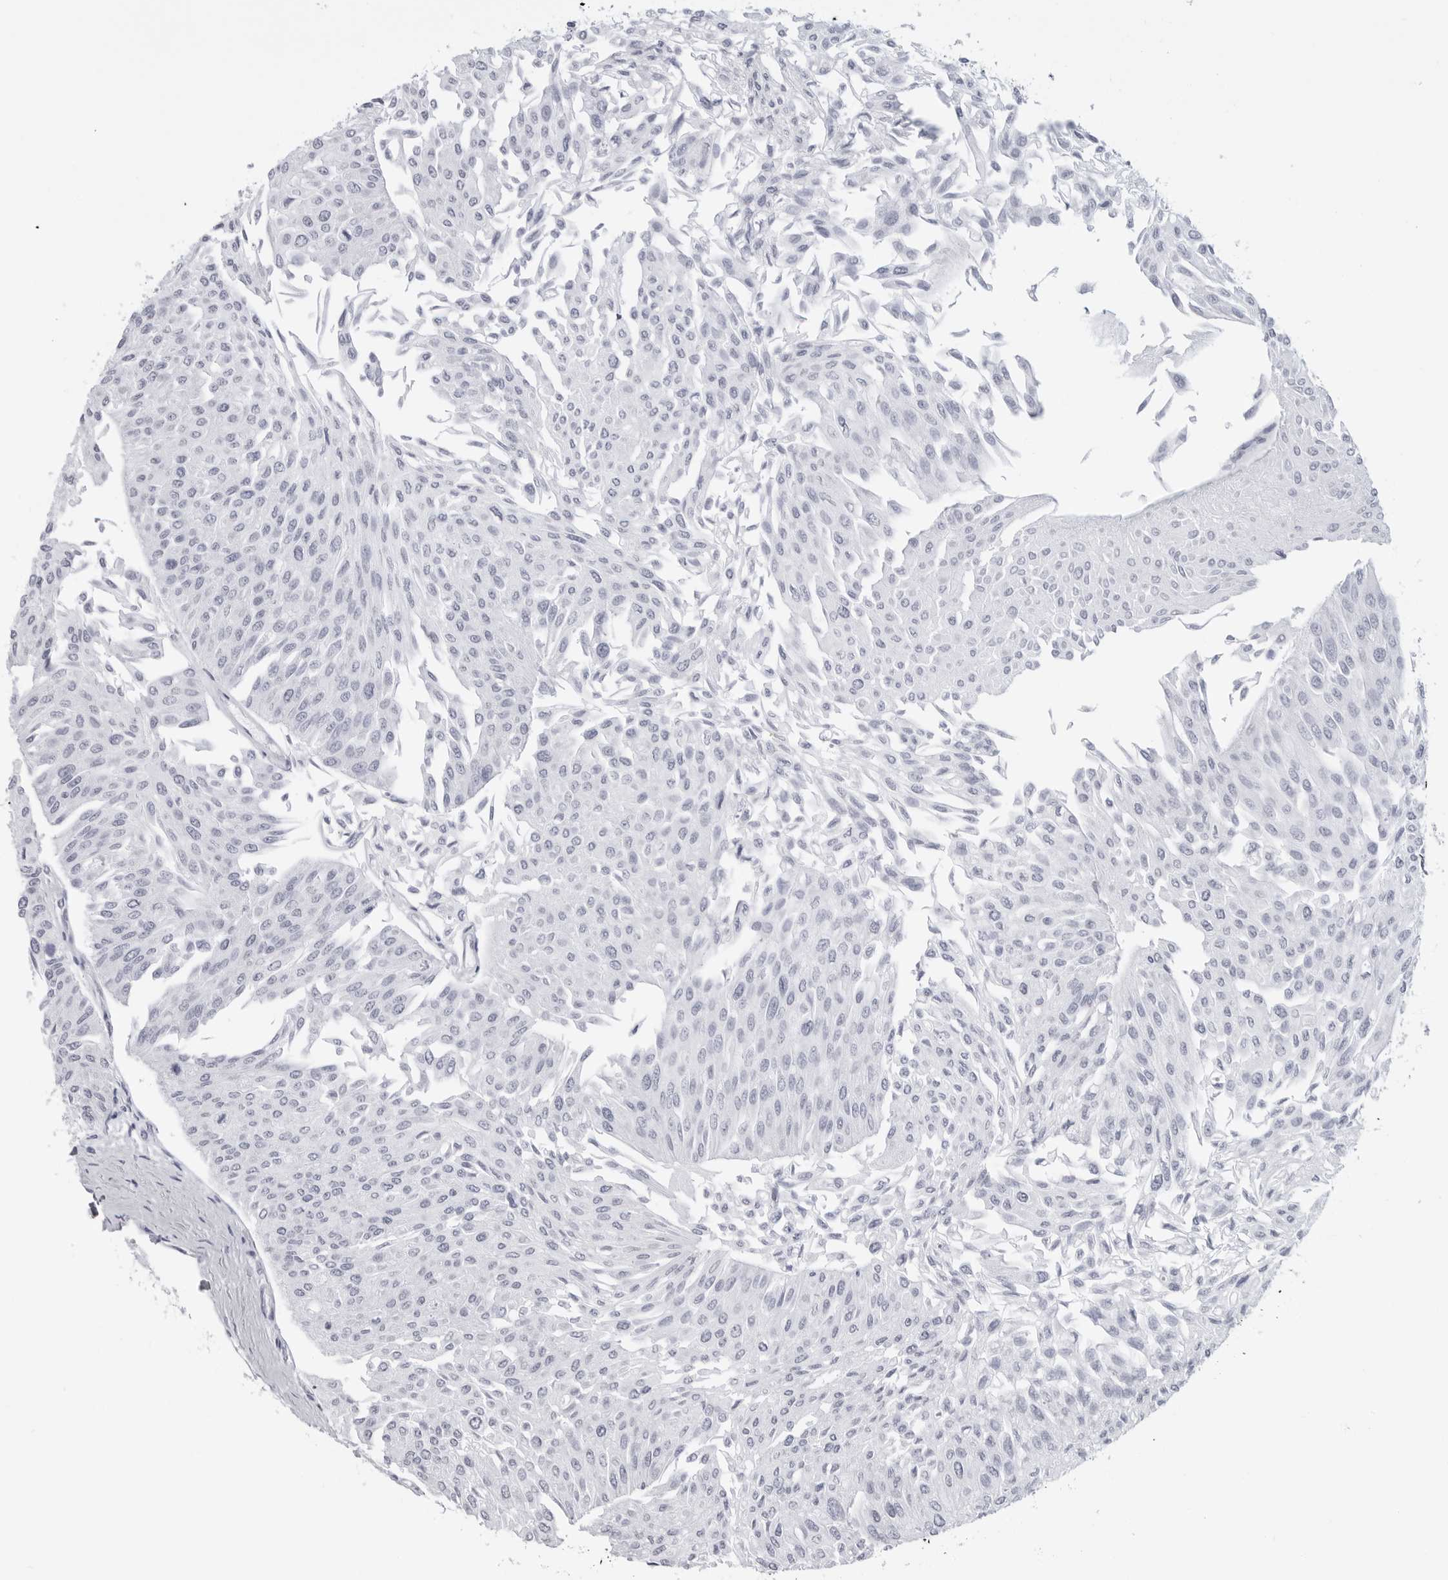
{"staining": {"intensity": "negative", "quantity": "none", "location": "none"}, "tissue": "urothelial cancer", "cell_type": "Tumor cells", "image_type": "cancer", "snomed": [{"axis": "morphology", "description": "Urothelial carcinoma, Low grade"}, {"axis": "topography", "description": "Urinary bladder"}], "caption": "A photomicrograph of human urothelial carcinoma (low-grade) is negative for staining in tumor cells. (Stains: DAB IHC with hematoxylin counter stain, Microscopy: brightfield microscopy at high magnification).", "gene": "PGA3", "patient": {"sex": "male", "age": 67}}